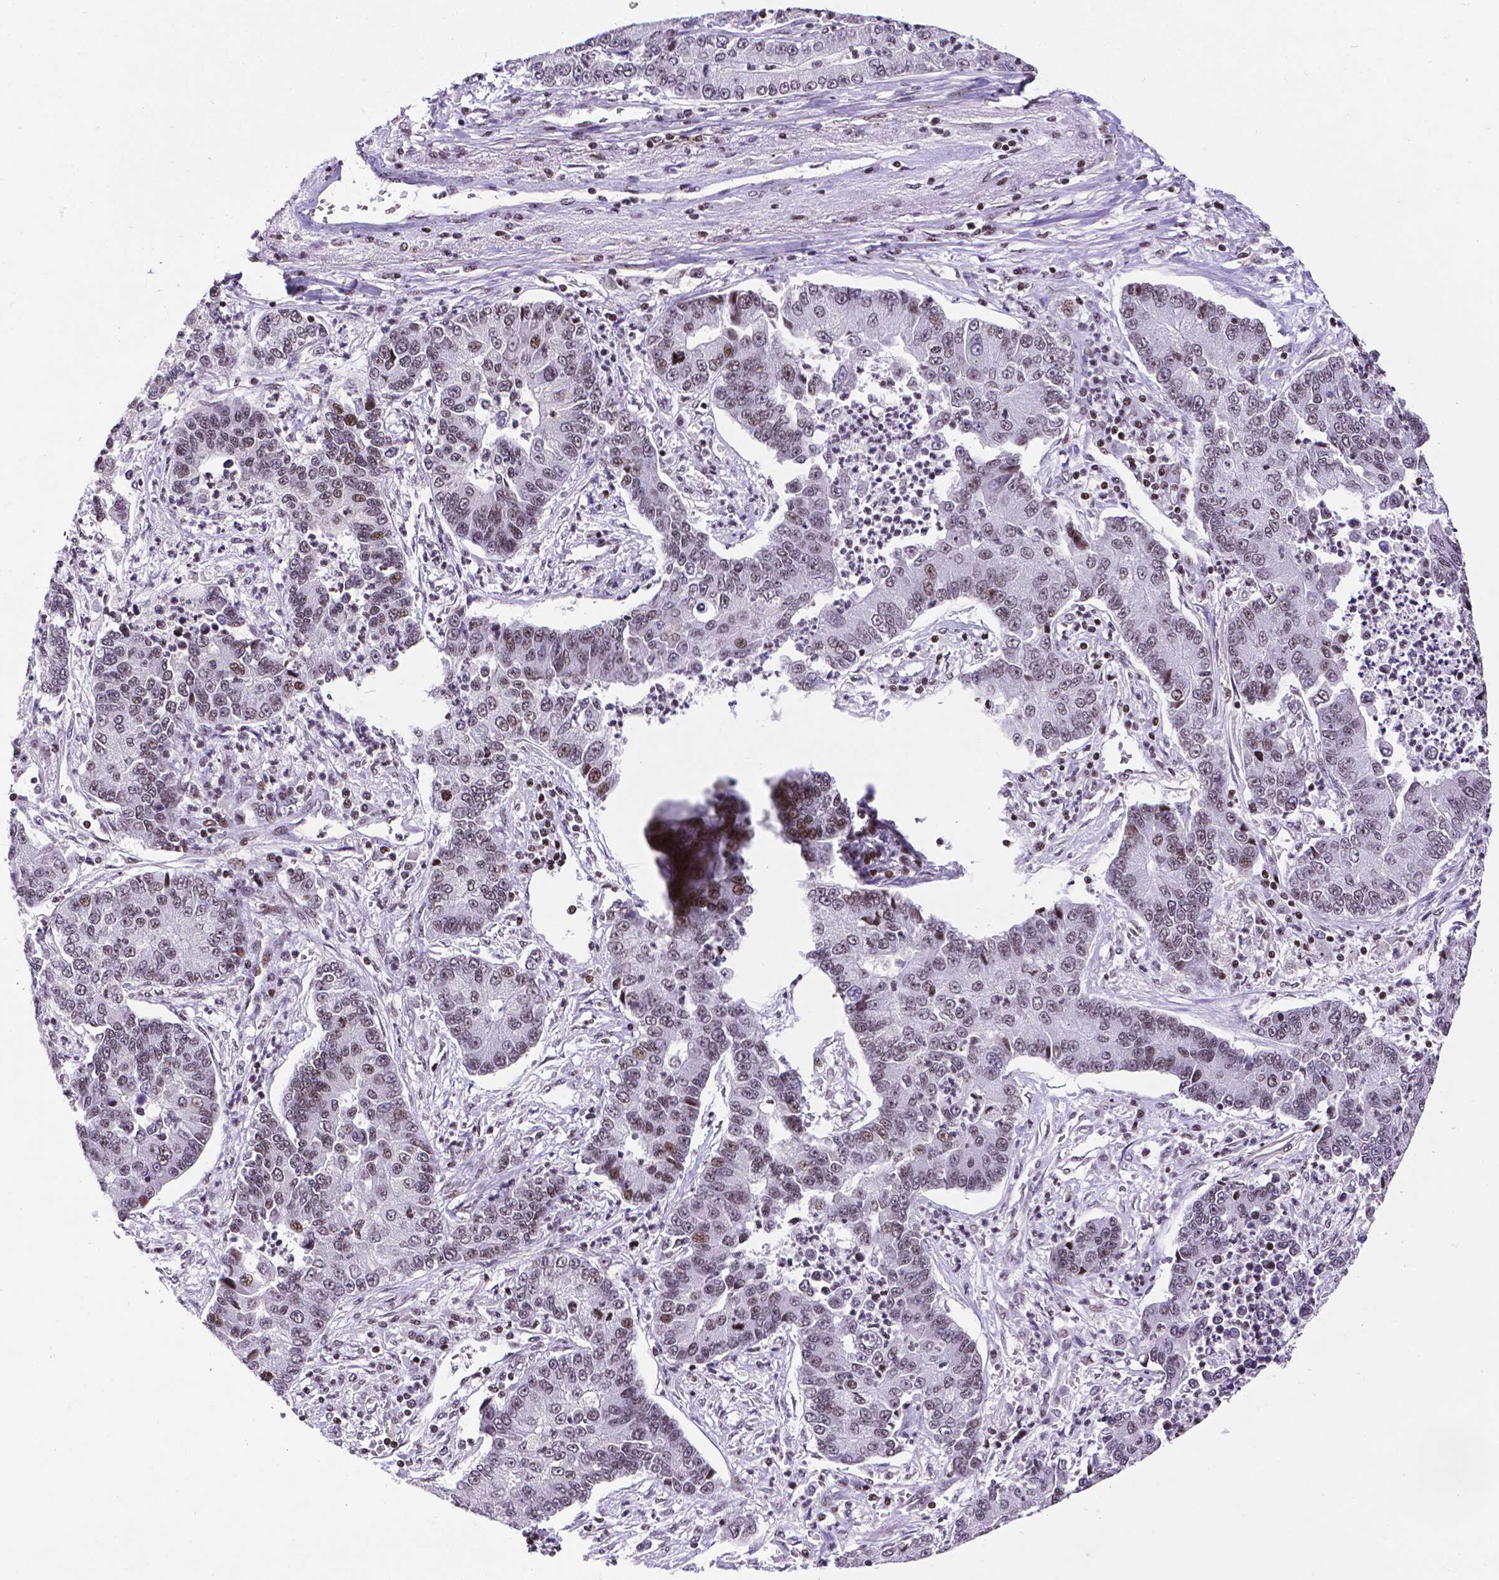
{"staining": {"intensity": "weak", "quantity": "25%-75%", "location": "nuclear"}, "tissue": "lung cancer", "cell_type": "Tumor cells", "image_type": "cancer", "snomed": [{"axis": "morphology", "description": "Adenocarcinoma, NOS"}, {"axis": "topography", "description": "Lung"}], "caption": "This histopathology image displays lung cancer (adenocarcinoma) stained with IHC to label a protein in brown. The nuclear of tumor cells show weak positivity for the protein. Nuclei are counter-stained blue.", "gene": "CTCF", "patient": {"sex": "female", "age": 57}}